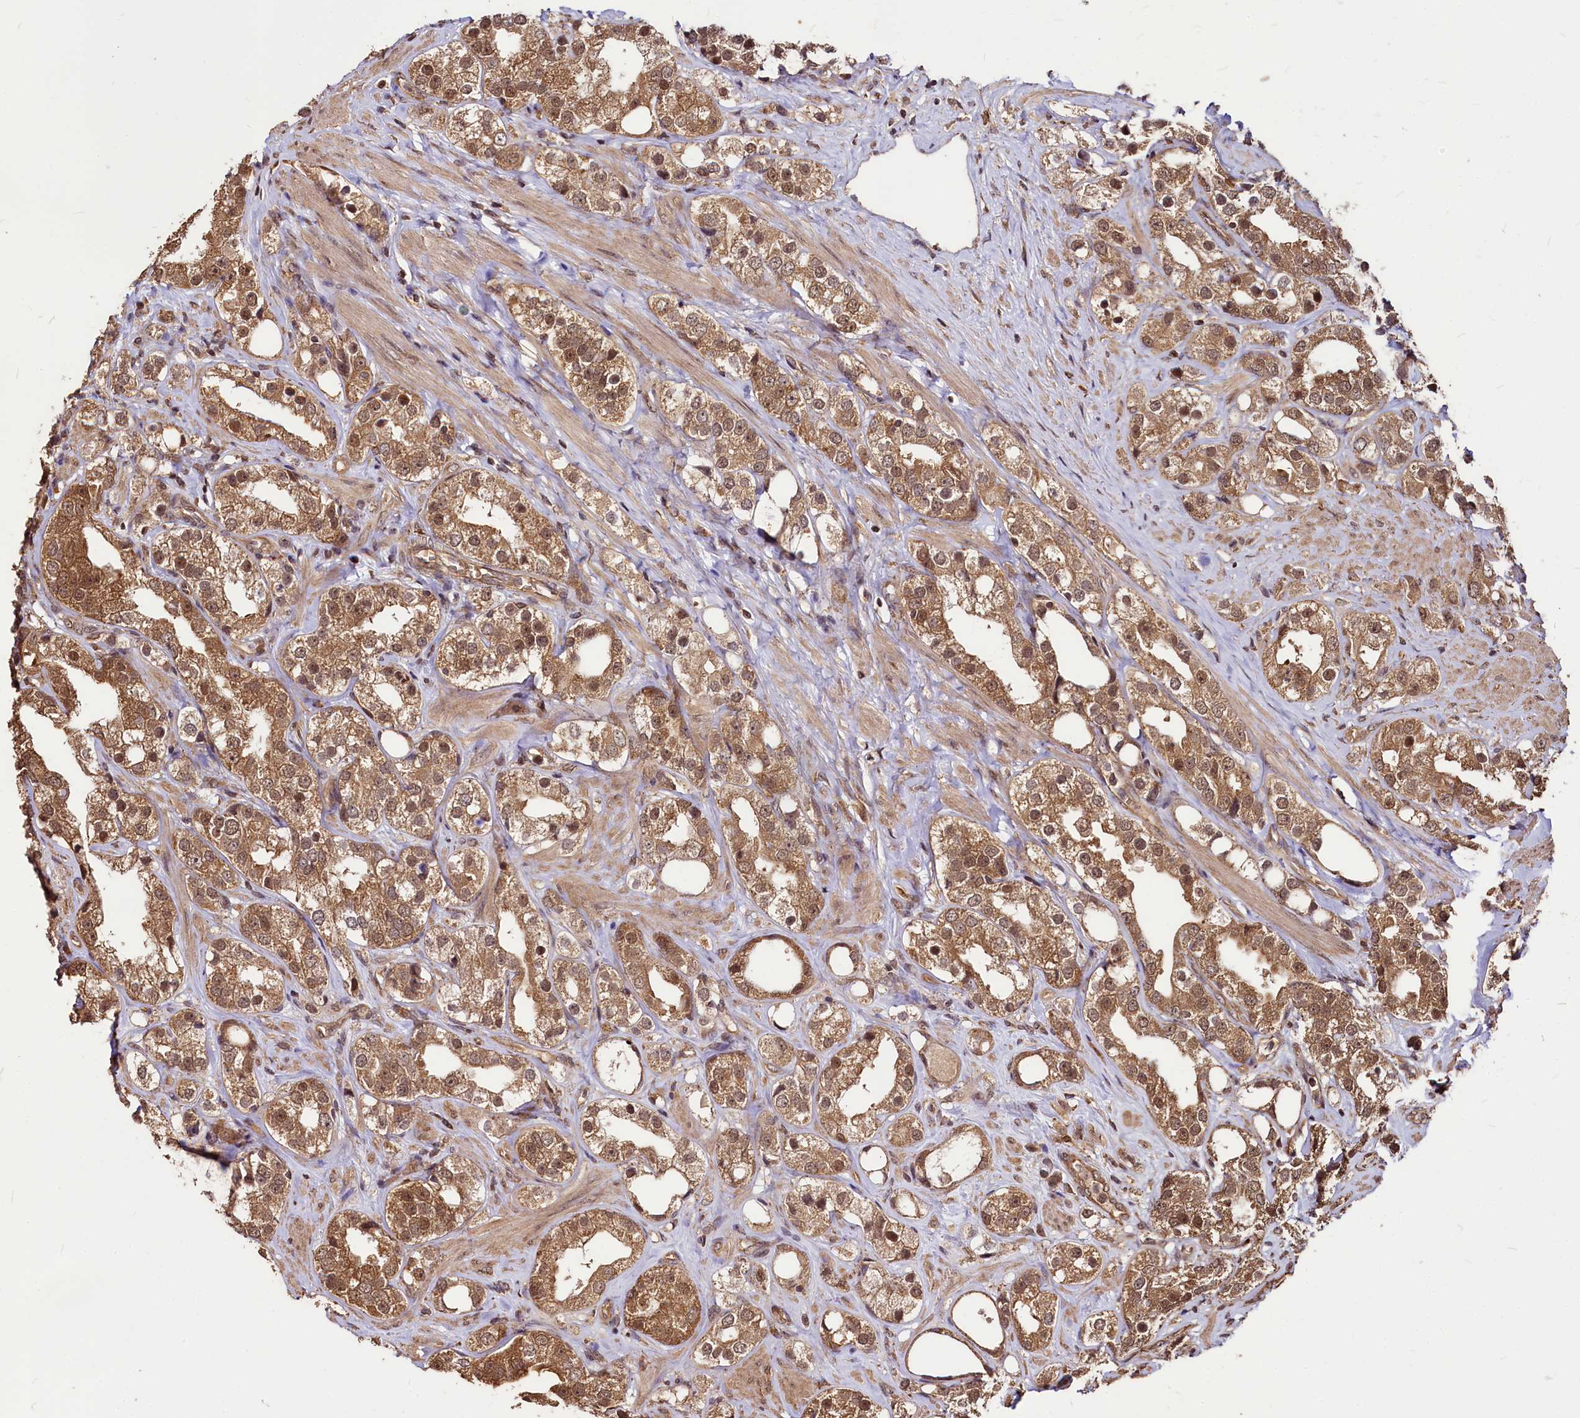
{"staining": {"intensity": "moderate", "quantity": ">75%", "location": "cytoplasmic/membranous,nuclear"}, "tissue": "prostate cancer", "cell_type": "Tumor cells", "image_type": "cancer", "snomed": [{"axis": "morphology", "description": "Adenocarcinoma, NOS"}, {"axis": "topography", "description": "Prostate"}], "caption": "Prostate cancer (adenocarcinoma) stained with immunohistochemistry demonstrates moderate cytoplasmic/membranous and nuclear staining in about >75% of tumor cells.", "gene": "VPS51", "patient": {"sex": "male", "age": 79}}